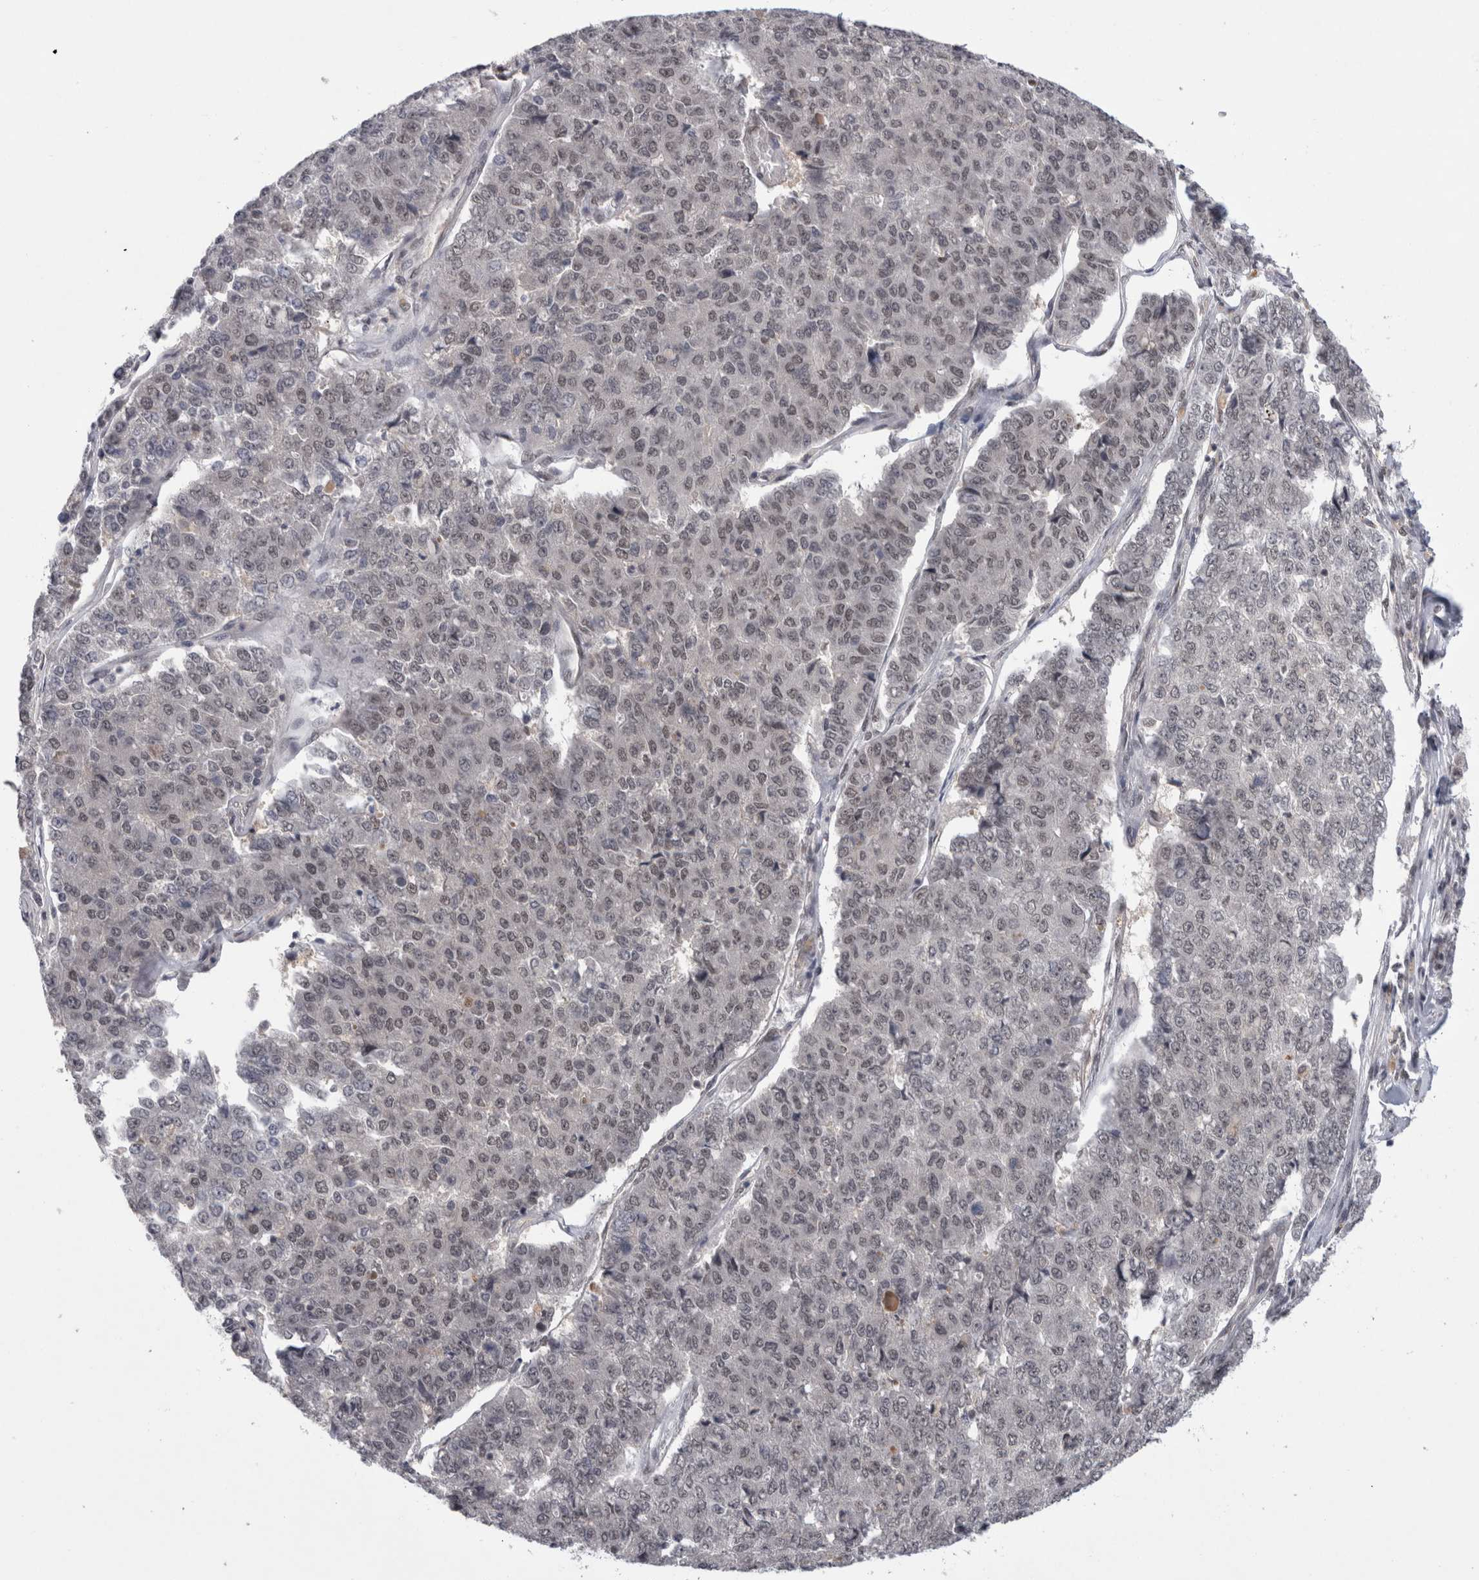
{"staining": {"intensity": "weak", "quantity": ">75%", "location": "nuclear"}, "tissue": "pancreatic cancer", "cell_type": "Tumor cells", "image_type": "cancer", "snomed": [{"axis": "morphology", "description": "Adenocarcinoma, NOS"}, {"axis": "topography", "description": "Pancreas"}], "caption": "Pancreatic cancer (adenocarcinoma) stained with DAB (3,3'-diaminobenzidine) immunohistochemistry displays low levels of weak nuclear positivity in about >75% of tumor cells. Immunohistochemistry (ihc) stains the protein in brown and the nuclei are stained blue.", "gene": "PSMB2", "patient": {"sex": "male", "age": 50}}